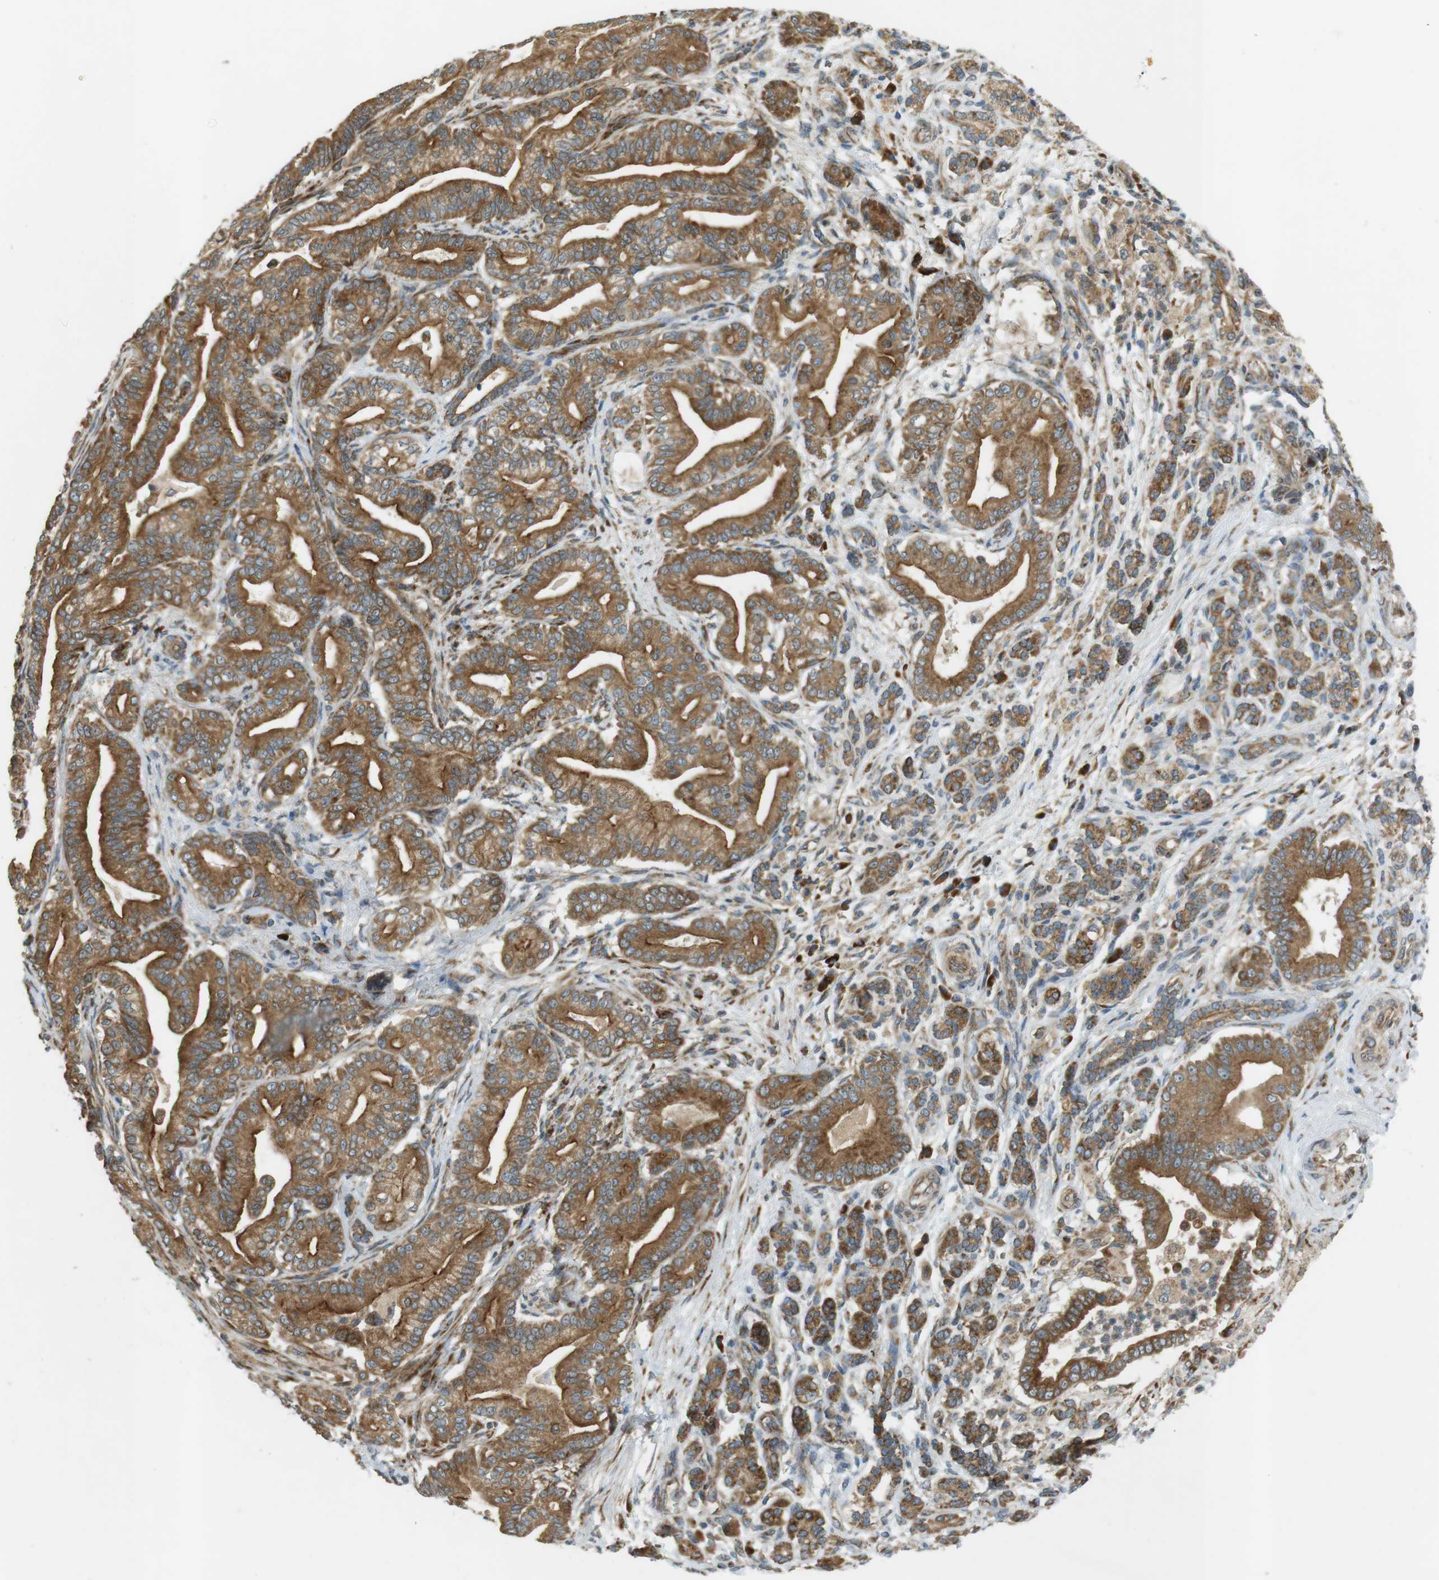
{"staining": {"intensity": "moderate", "quantity": ">75%", "location": "cytoplasmic/membranous"}, "tissue": "pancreatic cancer", "cell_type": "Tumor cells", "image_type": "cancer", "snomed": [{"axis": "morphology", "description": "Adenocarcinoma, NOS"}, {"axis": "topography", "description": "Pancreas"}], "caption": "The histopathology image displays immunohistochemical staining of adenocarcinoma (pancreatic). There is moderate cytoplasmic/membranous staining is present in about >75% of tumor cells.", "gene": "SLC41A1", "patient": {"sex": "male", "age": 63}}